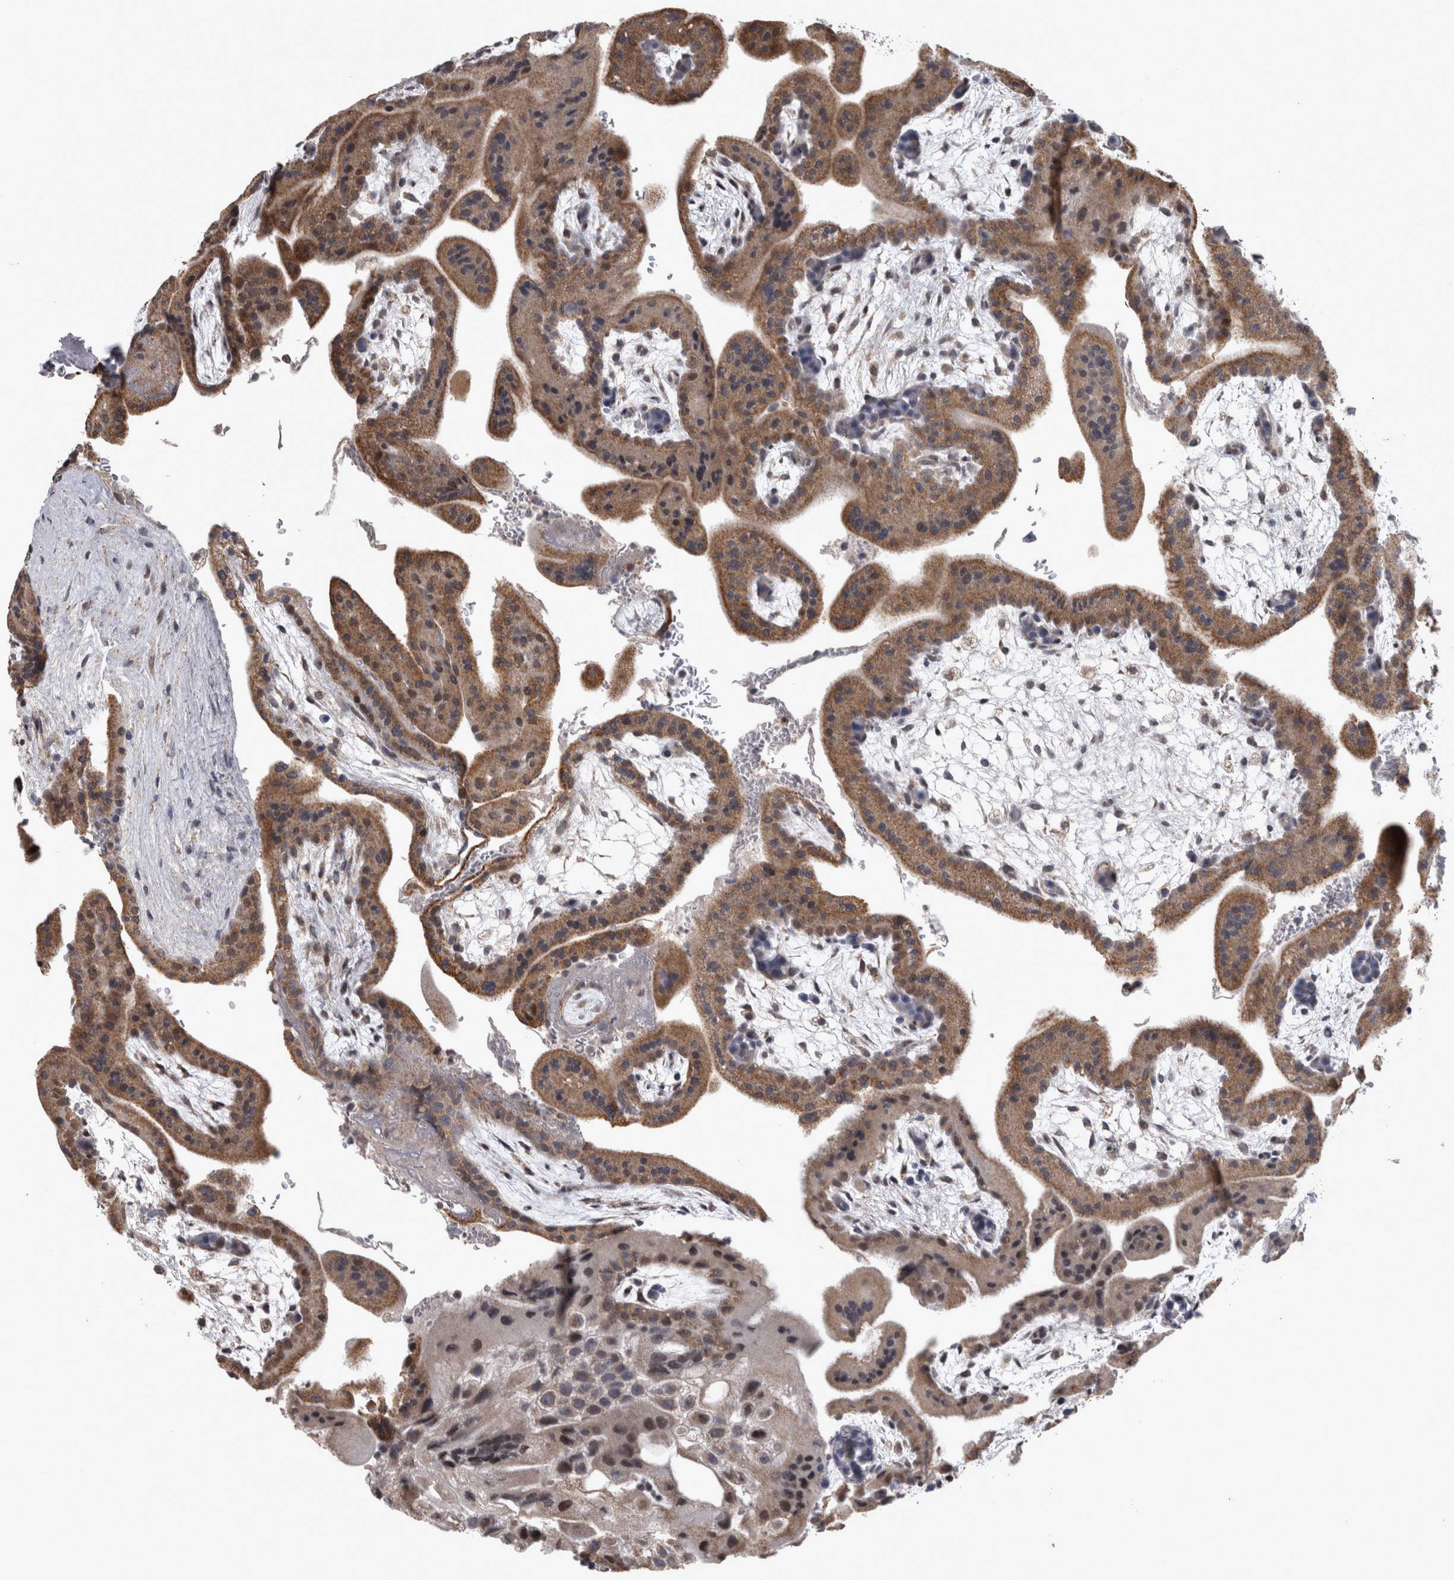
{"staining": {"intensity": "moderate", "quantity": ">75%", "location": "cytoplasmic/membranous"}, "tissue": "placenta", "cell_type": "Decidual cells", "image_type": "normal", "snomed": [{"axis": "morphology", "description": "Normal tissue, NOS"}, {"axis": "topography", "description": "Placenta"}], "caption": "This histopathology image reveals immunohistochemistry (IHC) staining of normal placenta, with medium moderate cytoplasmic/membranous expression in about >75% of decidual cells.", "gene": "DBT", "patient": {"sex": "female", "age": 35}}